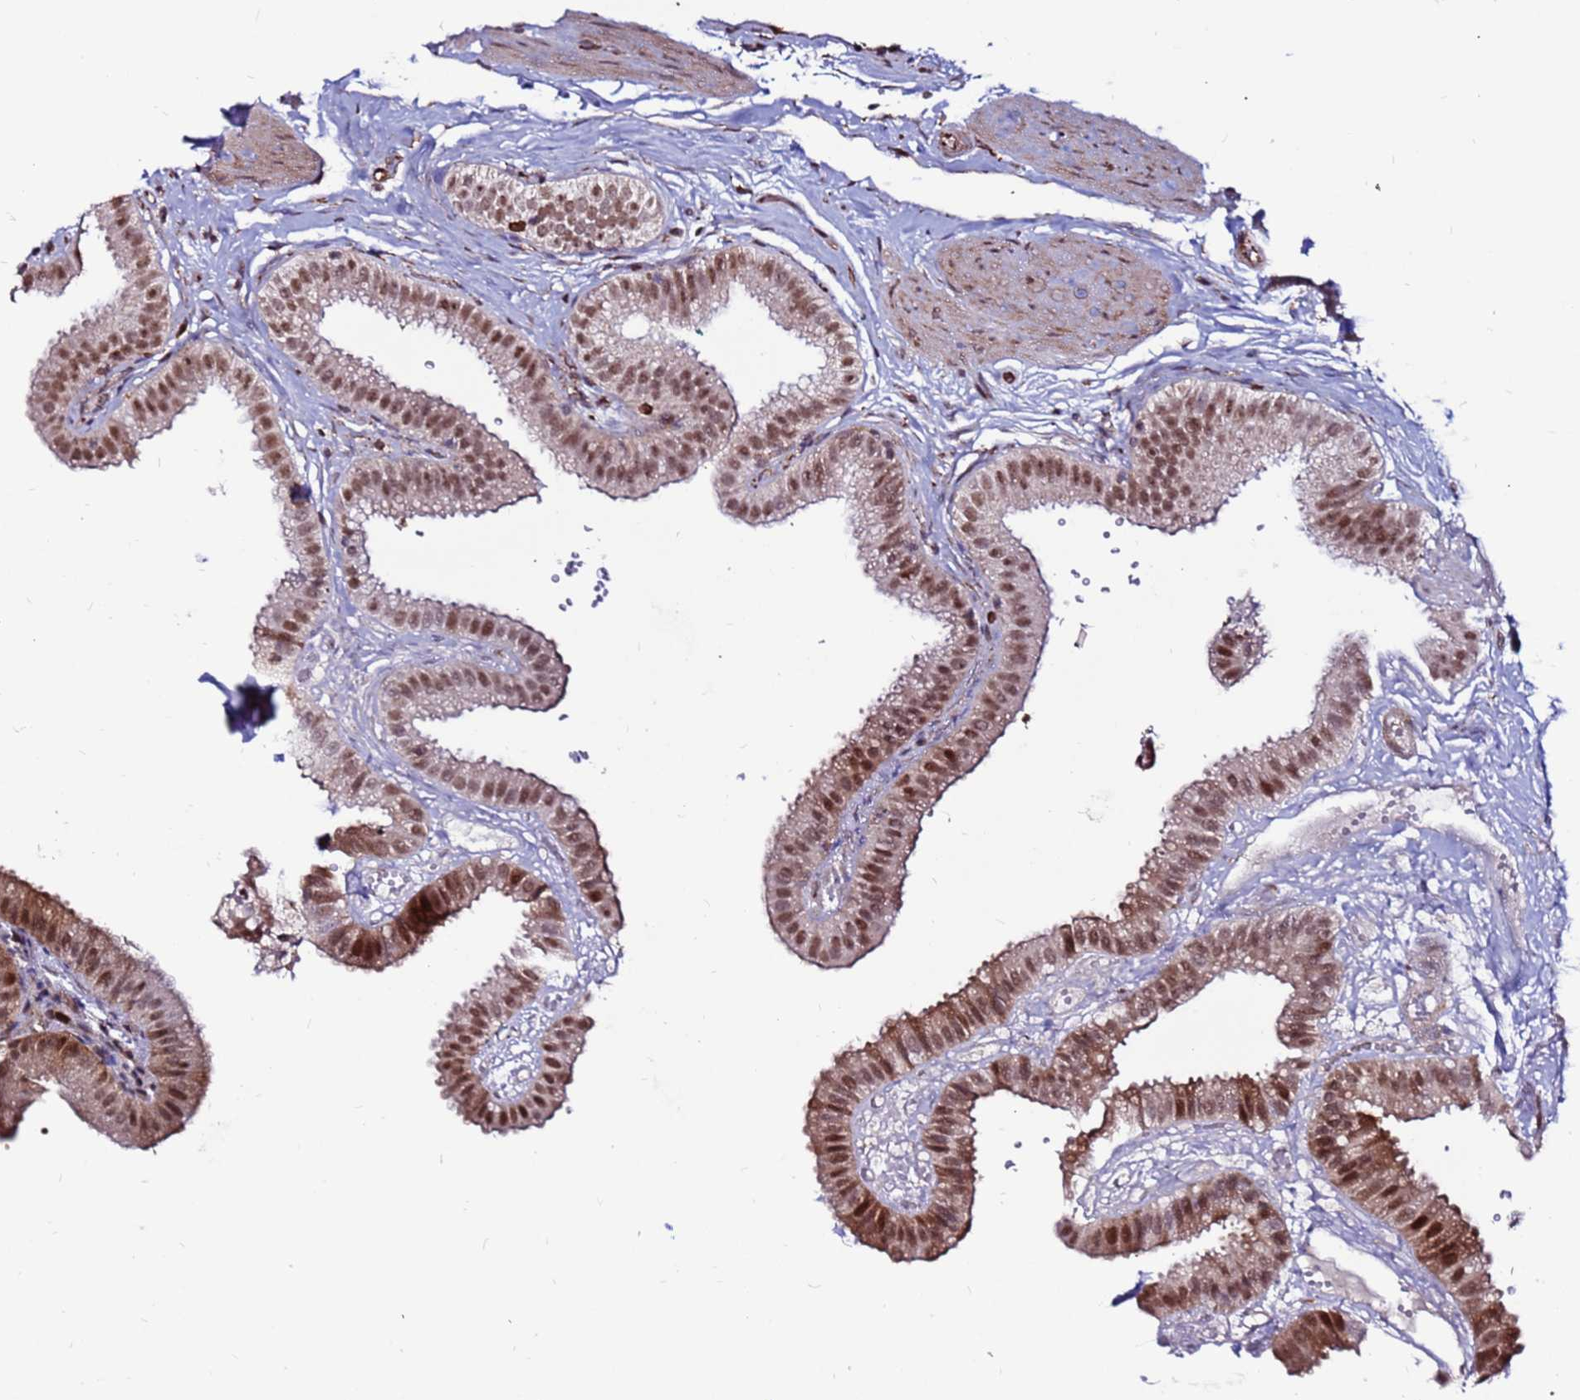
{"staining": {"intensity": "moderate", "quantity": "25%-75%", "location": "cytoplasmic/membranous,nuclear"}, "tissue": "gallbladder", "cell_type": "Glandular cells", "image_type": "normal", "snomed": [{"axis": "morphology", "description": "Normal tissue, NOS"}, {"axis": "topography", "description": "Gallbladder"}], "caption": "Glandular cells display medium levels of moderate cytoplasmic/membranous,nuclear positivity in about 25%-75% of cells in normal gallbladder.", "gene": "CLK3", "patient": {"sex": "female", "age": 61}}